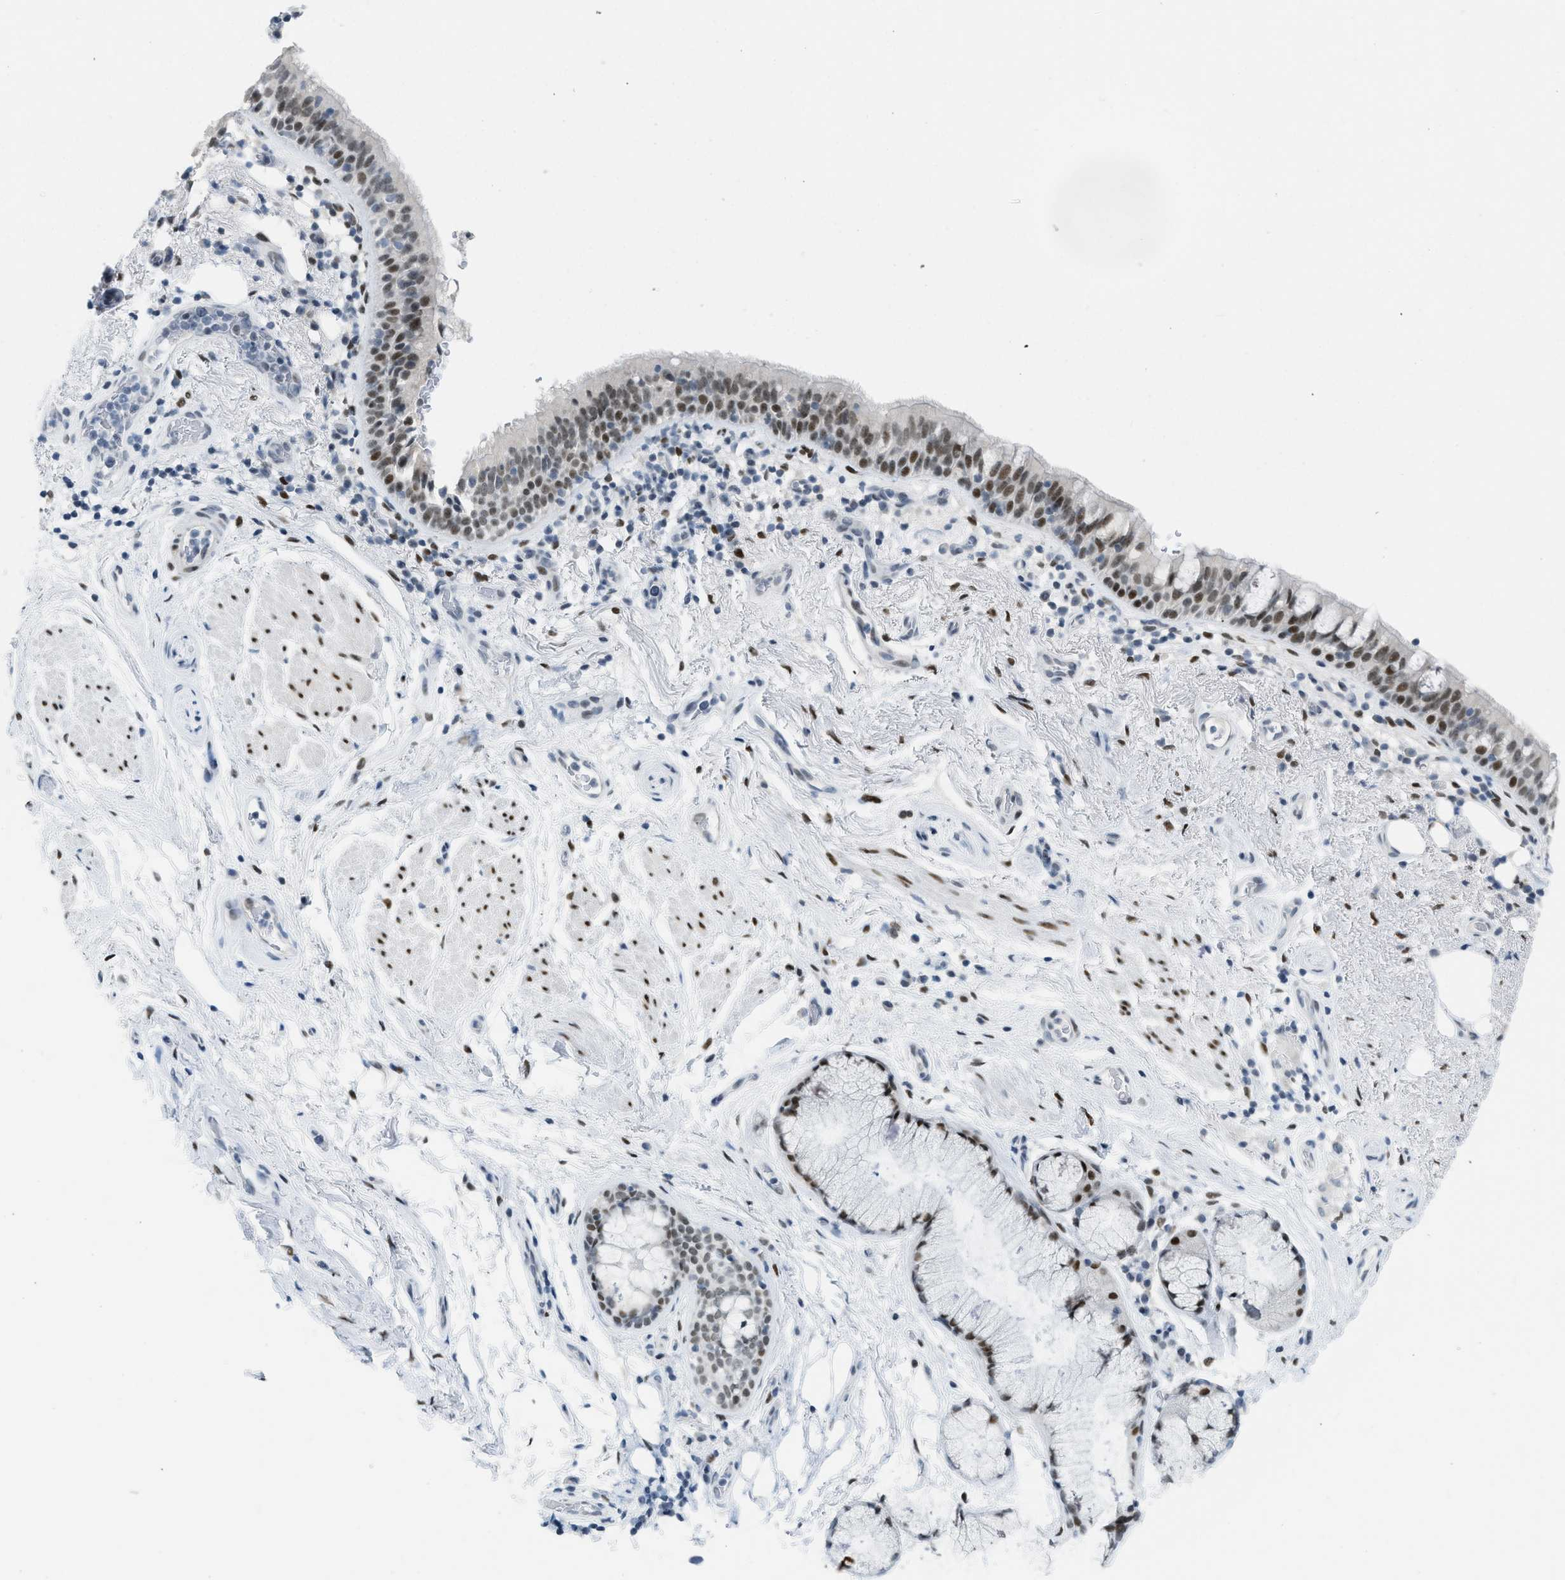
{"staining": {"intensity": "moderate", "quantity": ">75%", "location": "nuclear"}, "tissue": "bronchus", "cell_type": "Respiratory epithelial cells", "image_type": "normal", "snomed": [{"axis": "morphology", "description": "Normal tissue, NOS"}, {"axis": "morphology", "description": "Inflammation, NOS"}, {"axis": "topography", "description": "Cartilage tissue"}, {"axis": "topography", "description": "Bronchus"}], "caption": "This photomicrograph reveals normal bronchus stained with immunohistochemistry (IHC) to label a protein in brown. The nuclear of respiratory epithelial cells show moderate positivity for the protein. Nuclei are counter-stained blue.", "gene": "PBX1", "patient": {"sex": "male", "age": 77}}